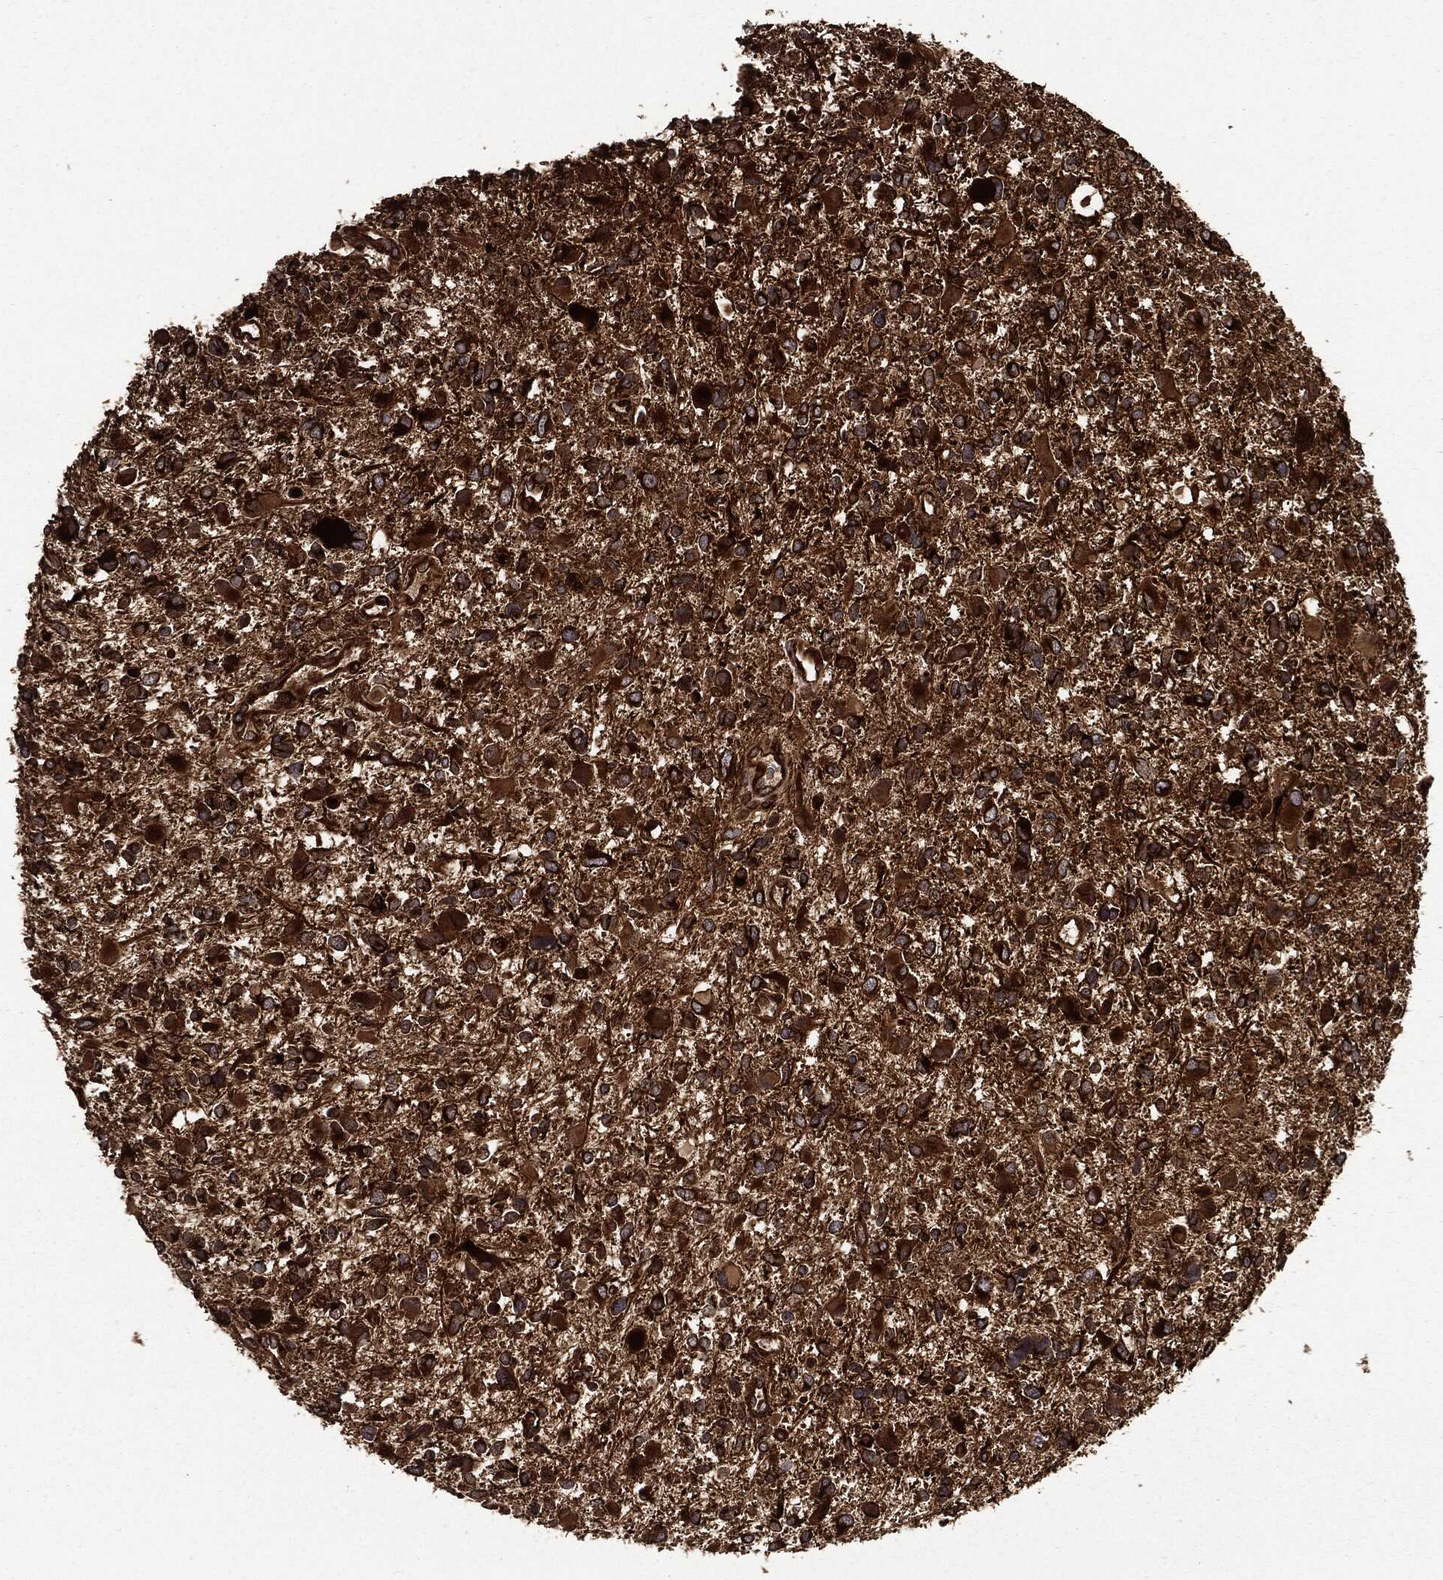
{"staining": {"intensity": "strong", "quantity": ">75%", "location": "cytoplasmic/membranous"}, "tissue": "glioma", "cell_type": "Tumor cells", "image_type": "cancer", "snomed": [{"axis": "morphology", "description": "Glioma, malignant, Low grade"}, {"axis": "topography", "description": "Brain"}], "caption": "This micrograph demonstrates immunohistochemistry (IHC) staining of malignant glioma (low-grade), with high strong cytoplasmic/membranous staining in about >75% of tumor cells.", "gene": "HTT", "patient": {"sex": "female", "age": 32}}